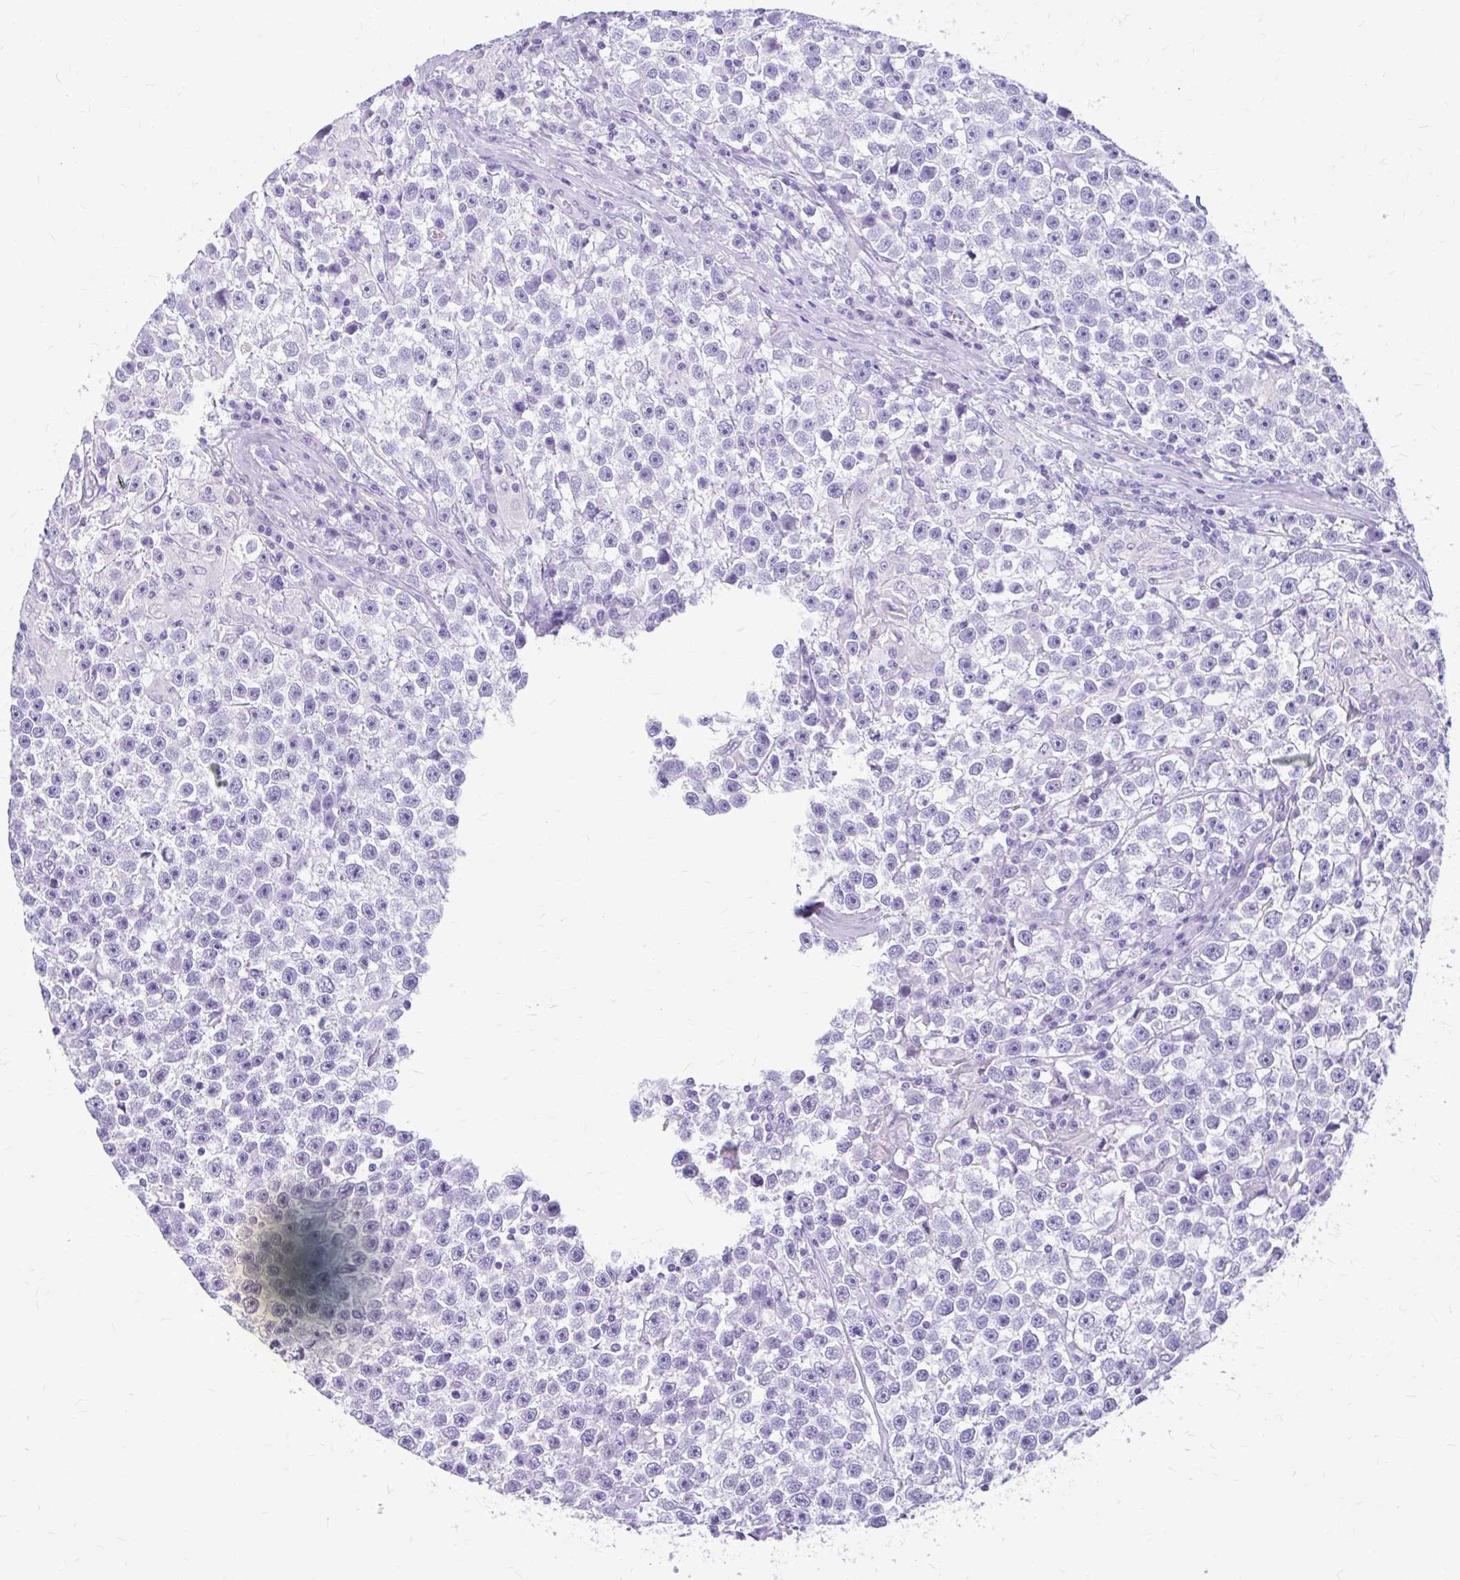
{"staining": {"intensity": "negative", "quantity": "none", "location": "none"}, "tissue": "testis cancer", "cell_type": "Tumor cells", "image_type": "cancer", "snomed": [{"axis": "morphology", "description": "Seminoma, NOS"}, {"axis": "topography", "description": "Testis"}], "caption": "This is an immunohistochemistry (IHC) image of testis cancer. There is no positivity in tumor cells.", "gene": "KLHDC7A", "patient": {"sex": "male", "age": 31}}